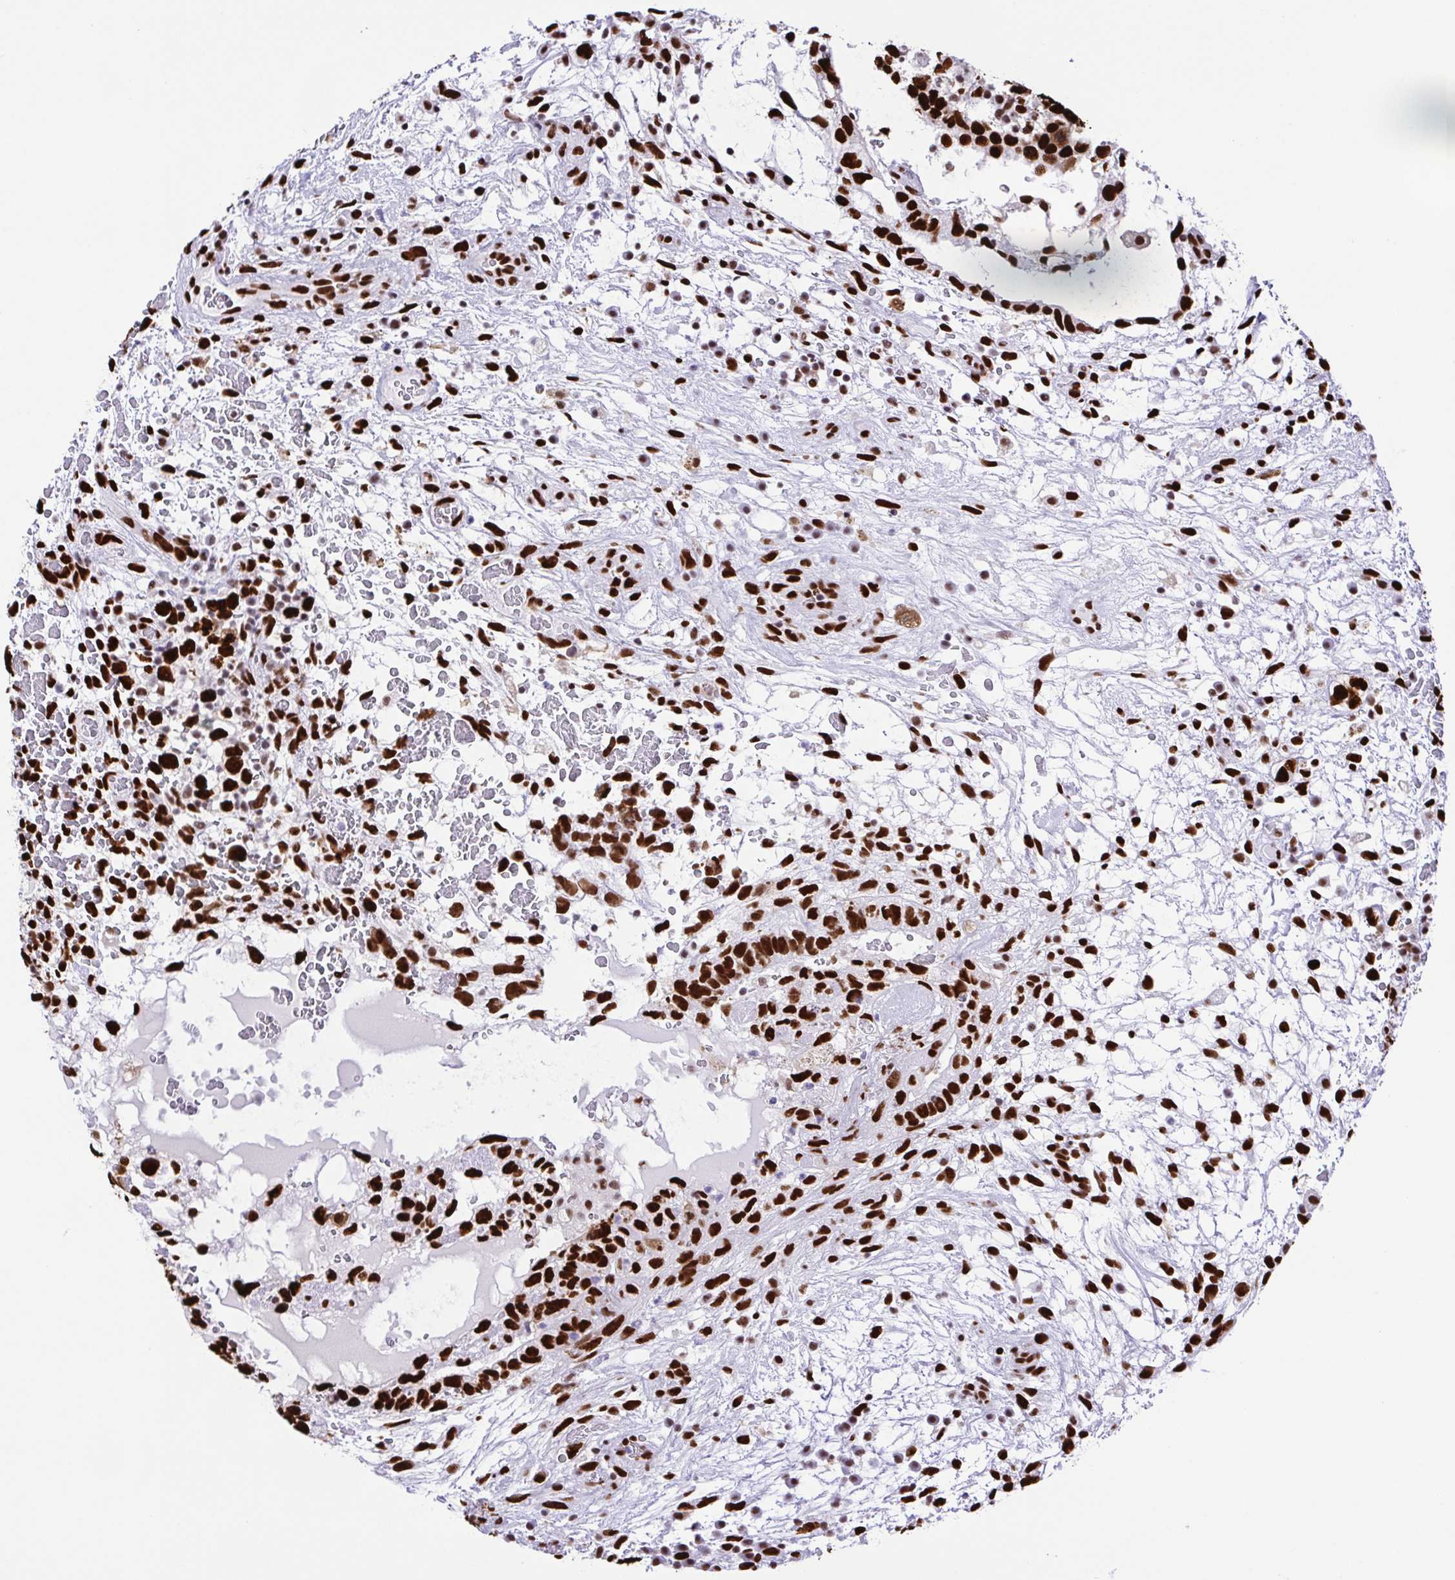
{"staining": {"intensity": "strong", "quantity": ">75%", "location": "nuclear"}, "tissue": "testis cancer", "cell_type": "Tumor cells", "image_type": "cancer", "snomed": [{"axis": "morphology", "description": "Normal tissue, NOS"}, {"axis": "morphology", "description": "Carcinoma, Embryonal, NOS"}, {"axis": "topography", "description": "Testis"}], "caption": "This histopathology image displays immunohistochemistry staining of embryonal carcinoma (testis), with high strong nuclear staining in approximately >75% of tumor cells.", "gene": "TRIM28", "patient": {"sex": "male", "age": 32}}